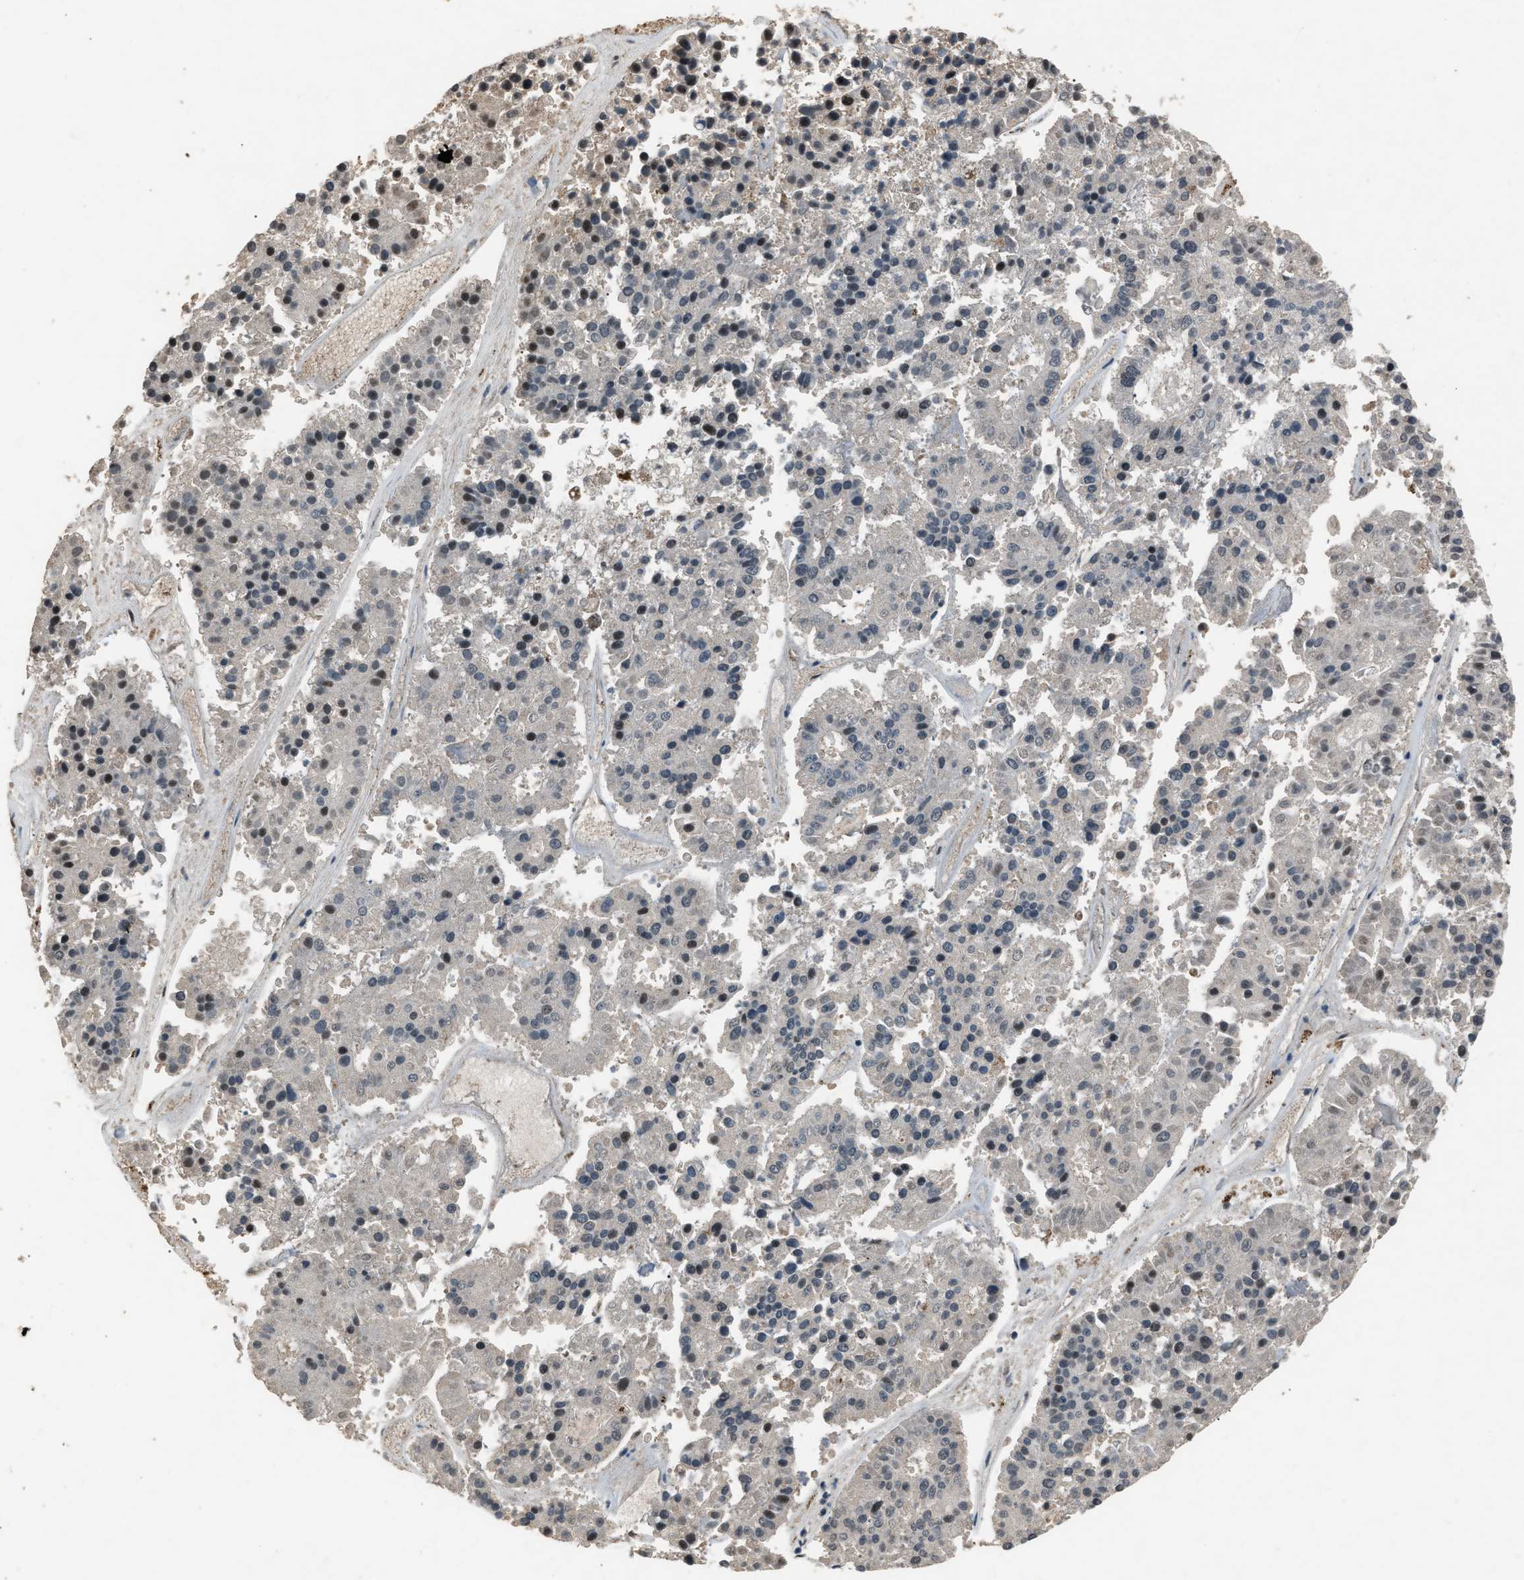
{"staining": {"intensity": "weak", "quantity": "<25%", "location": "nuclear"}, "tissue": "pancreatic cancer", "cell_type": "Tumor cells", "image_type": "cancer", "snomed": [{"axis": "morphology", "description": "Adenocarcinoma, NOS"}, {"axis": "topography", "description": "Pancreas"}], "caption": "Immunohistochemical staining of human pancreatic adenocarcinoma demonstrates no significant positivity in tumor cells. (Brightfield microscopy of DAB immunohistochemistry at high magnification).", "gene": "PSMD1", "patient": {"sex": "male", "age": 50}}